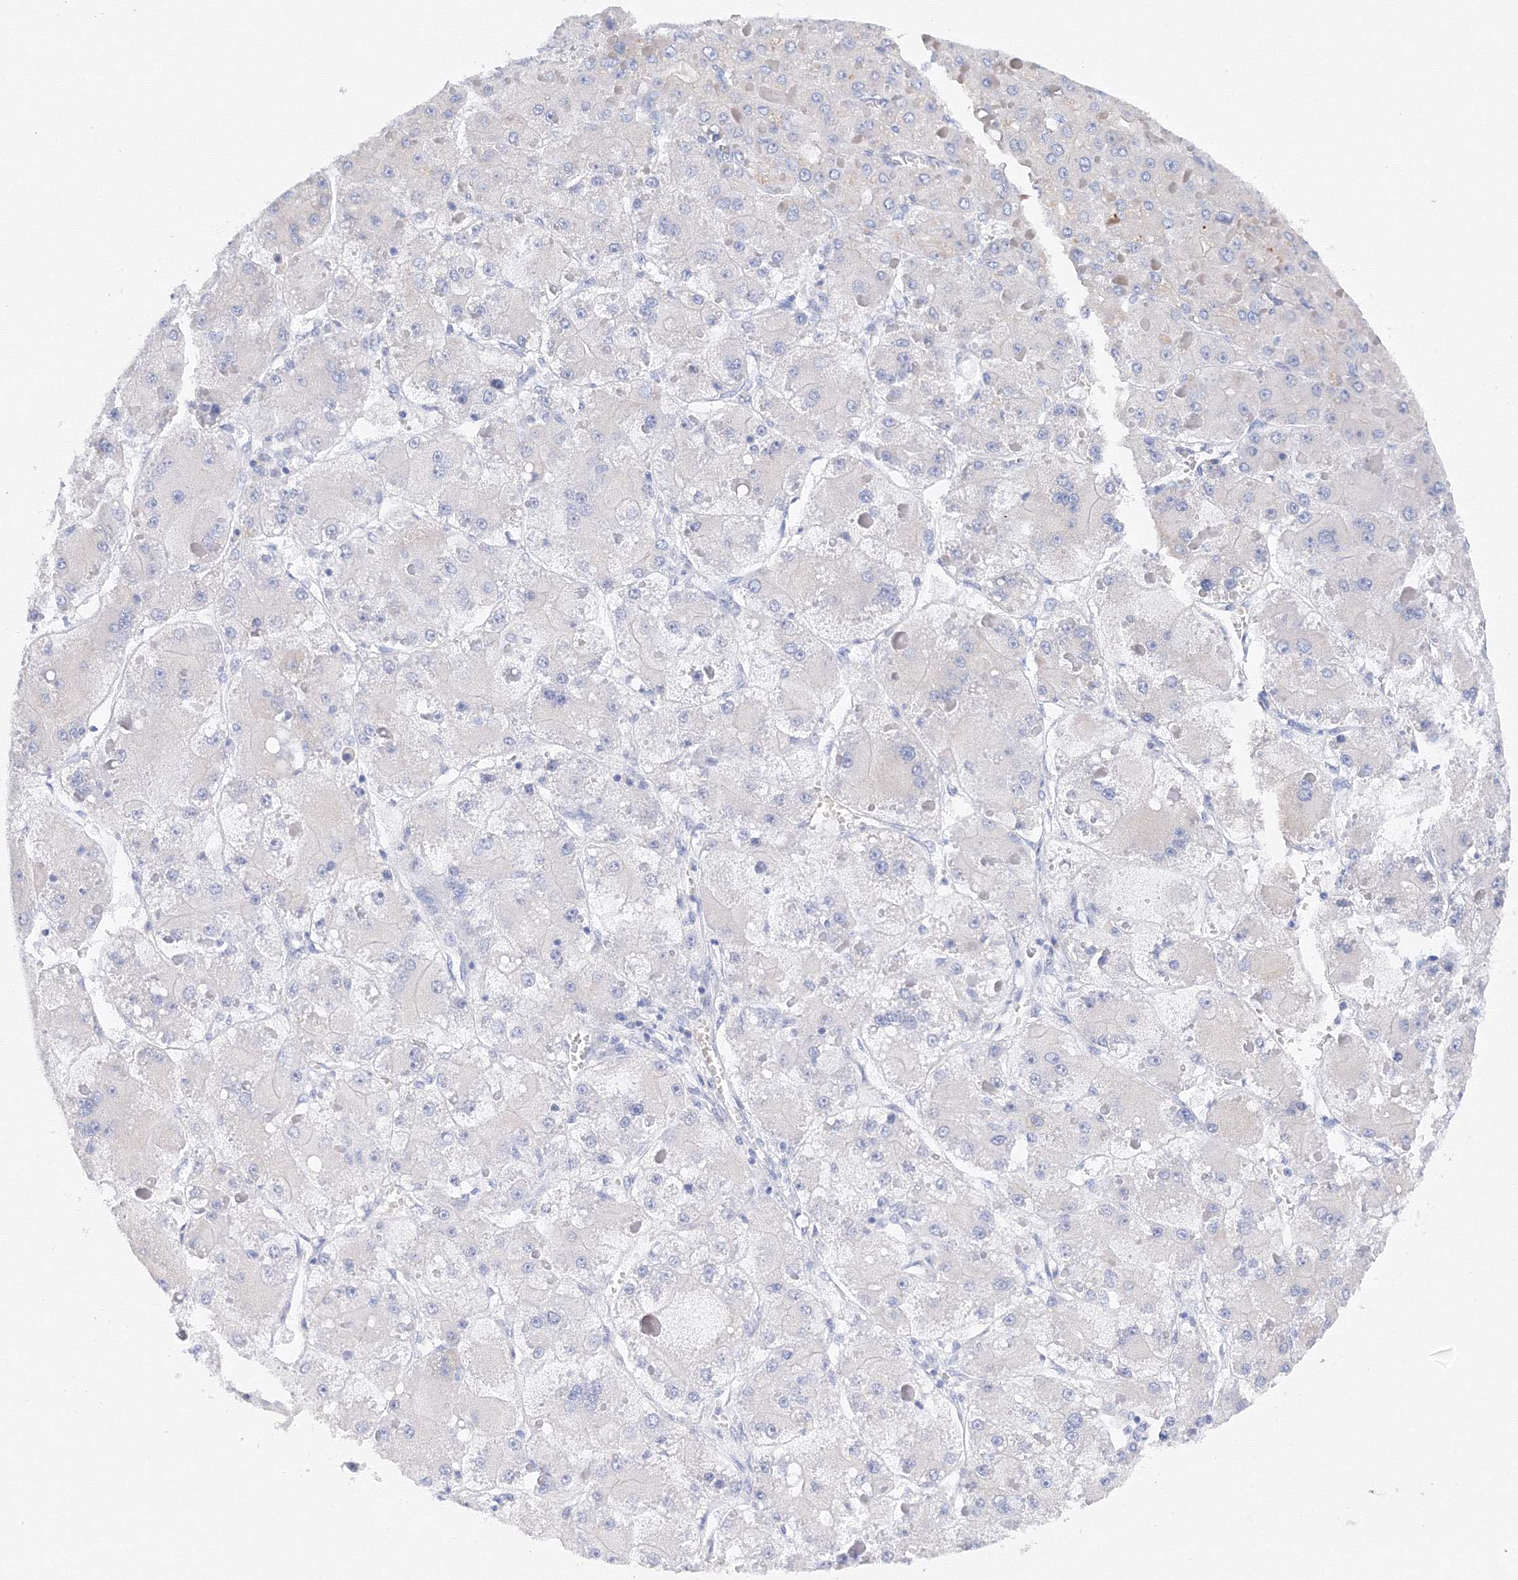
{"staining": {"intensity": "negative", "quantity": "none", "location": "none"}, "tissue": "liver cancer", "cell_type": "Tumor cells", "image_type": "cancer", "snomed": [{"axis": "morphology", "description": "Carcinoma, Hepatocellular, NOS"}, {"axis": "topography", "description": "Liver"}], "caption": "An IHC micrograph of liver hepatocellular carcinoma is shown. There is no staining in tumor cells of liver hepatocellular carcinoma.", "gene": "TAMM41", "patient": {"sex": "female", "age": 73}}